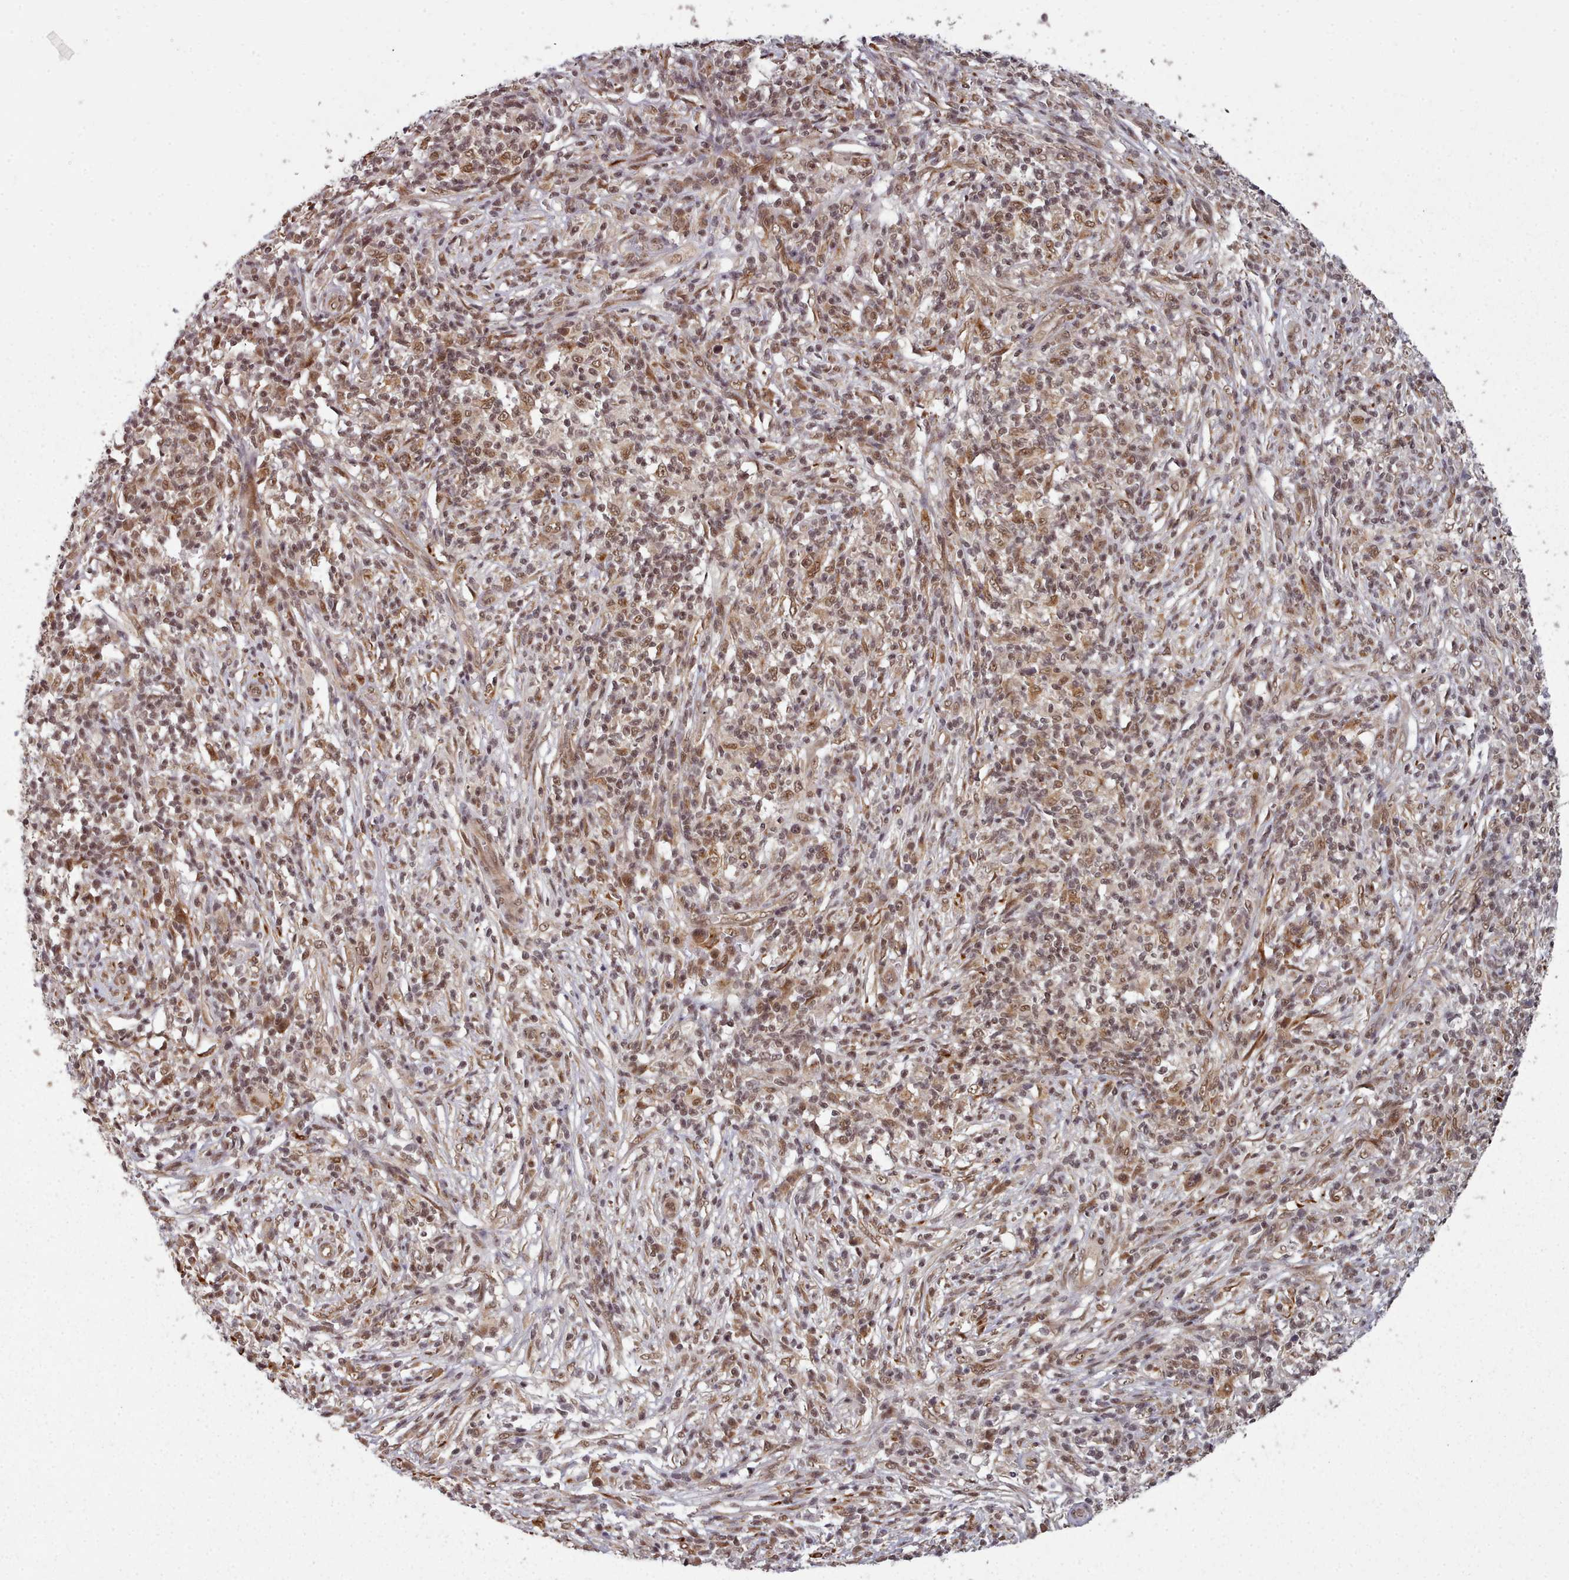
{"staining": {"intensity": "weak", "quantity": ">75%", "location": "cytoplasmic/membranous,nuclear"}, "tissue": "melanoma", "cell_type": "Tumor cells", "image_type": "cancer", "snomed": [{"axis": "morphology", "description": "Malignant melanoma, NOS"}, {"axis": "topography", "description": "Skin"}], "caption": "Melanoma tissue reveals weak cytoplasmic/membranous and nuclear staining in about >75% of tumor cells", "gene": "DHX8", "patient": {"sex": "male", "age": 66}}